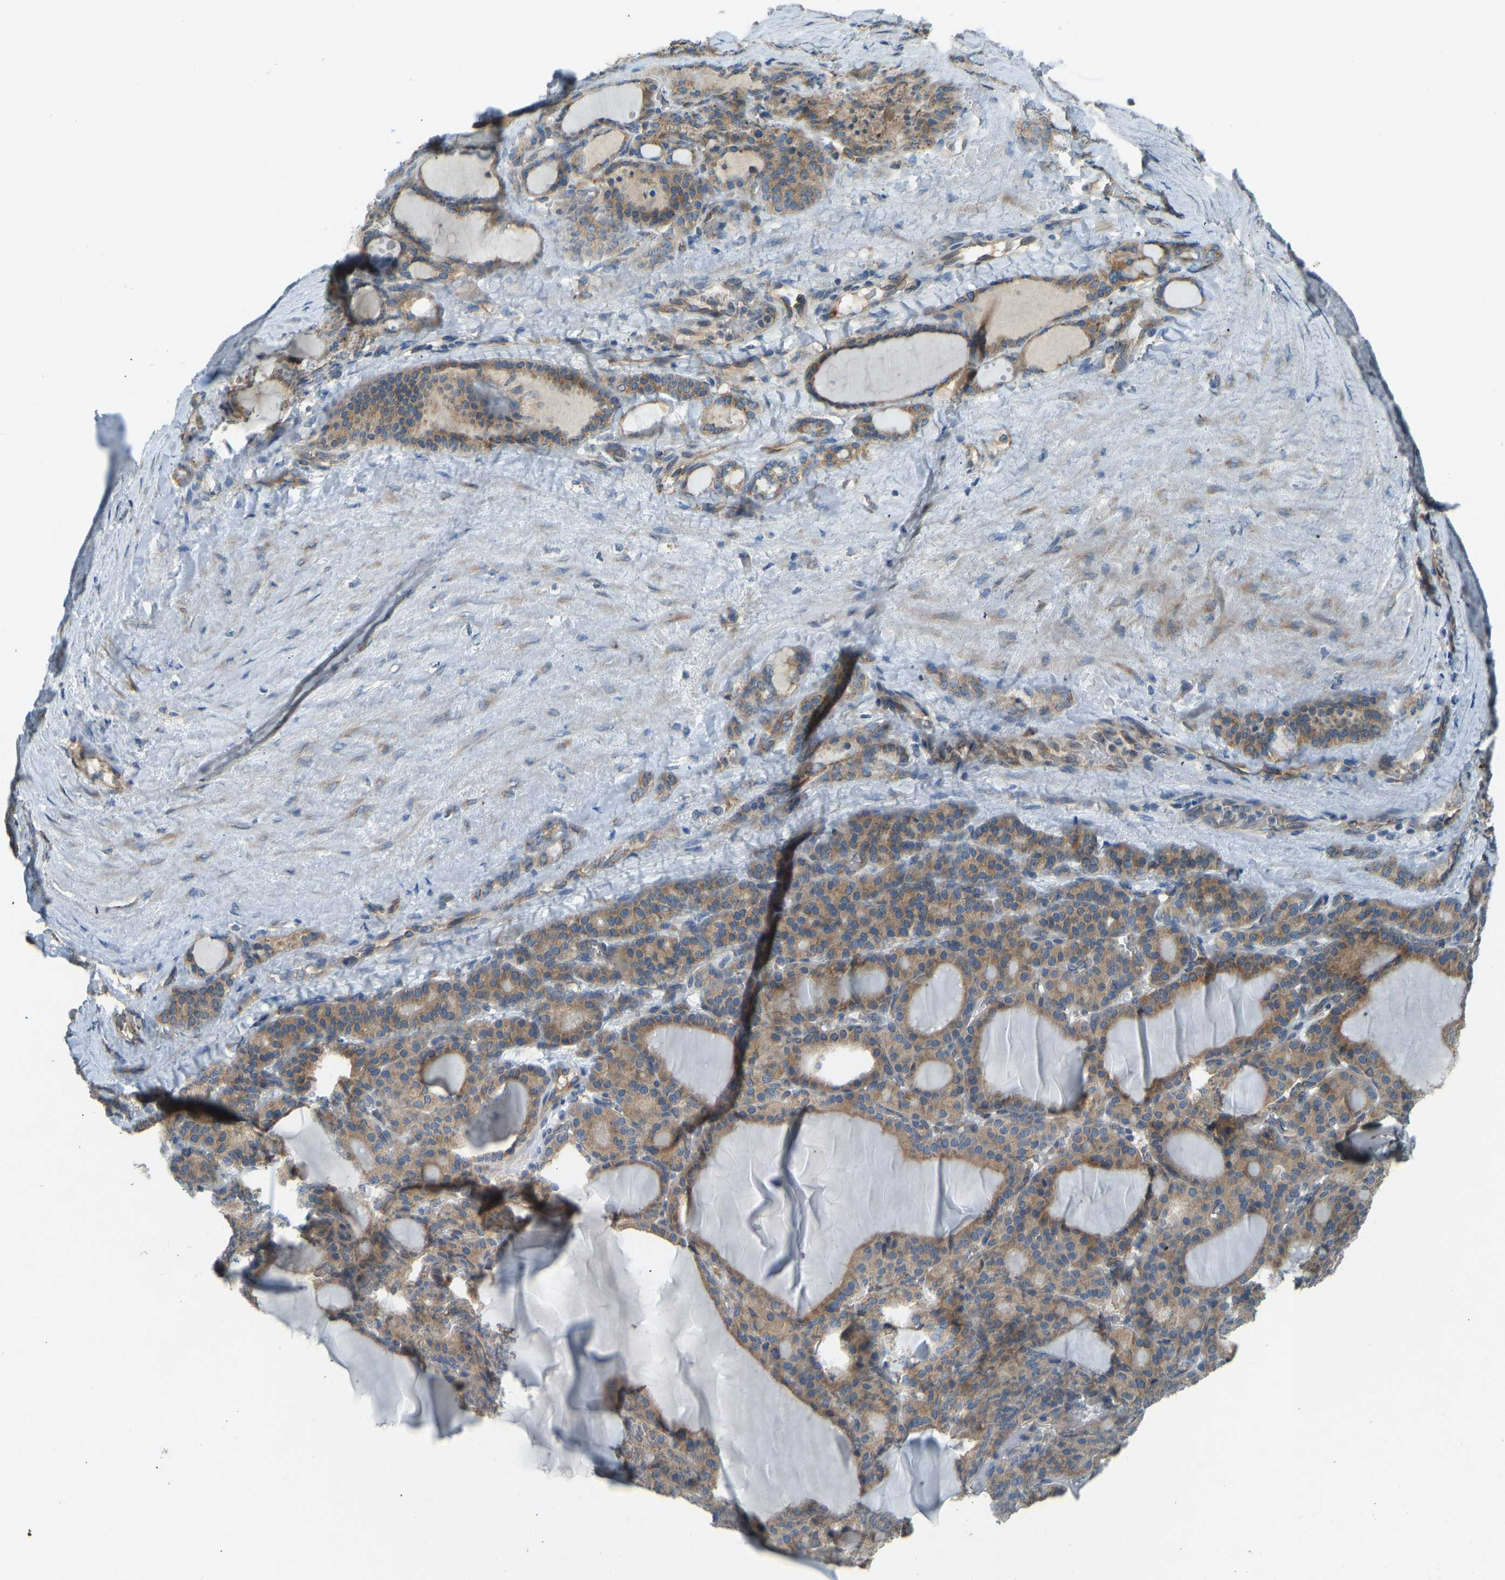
{"staining": {"intensity": "moderate", "quantity": ">75%", "location": "cytoplasmic/membranous"}, "tissue": "thyroid gland", "cell_type": "Glandular cells", "image_type": "normal", "snomed": [{"axis": "morphology", "description": "Normal tissue, NOS"}, {"axis": "topography", "description": "Thyroid gland"}], "caption": "About >75% of glandular cells in benign human thyroid gland reveal moderate cytoplasmic/membranous protein staining as visualized by brown immunohistochemical staining.", "gene": "STAU2", "patient": {"sex": "female", "age": 28}}